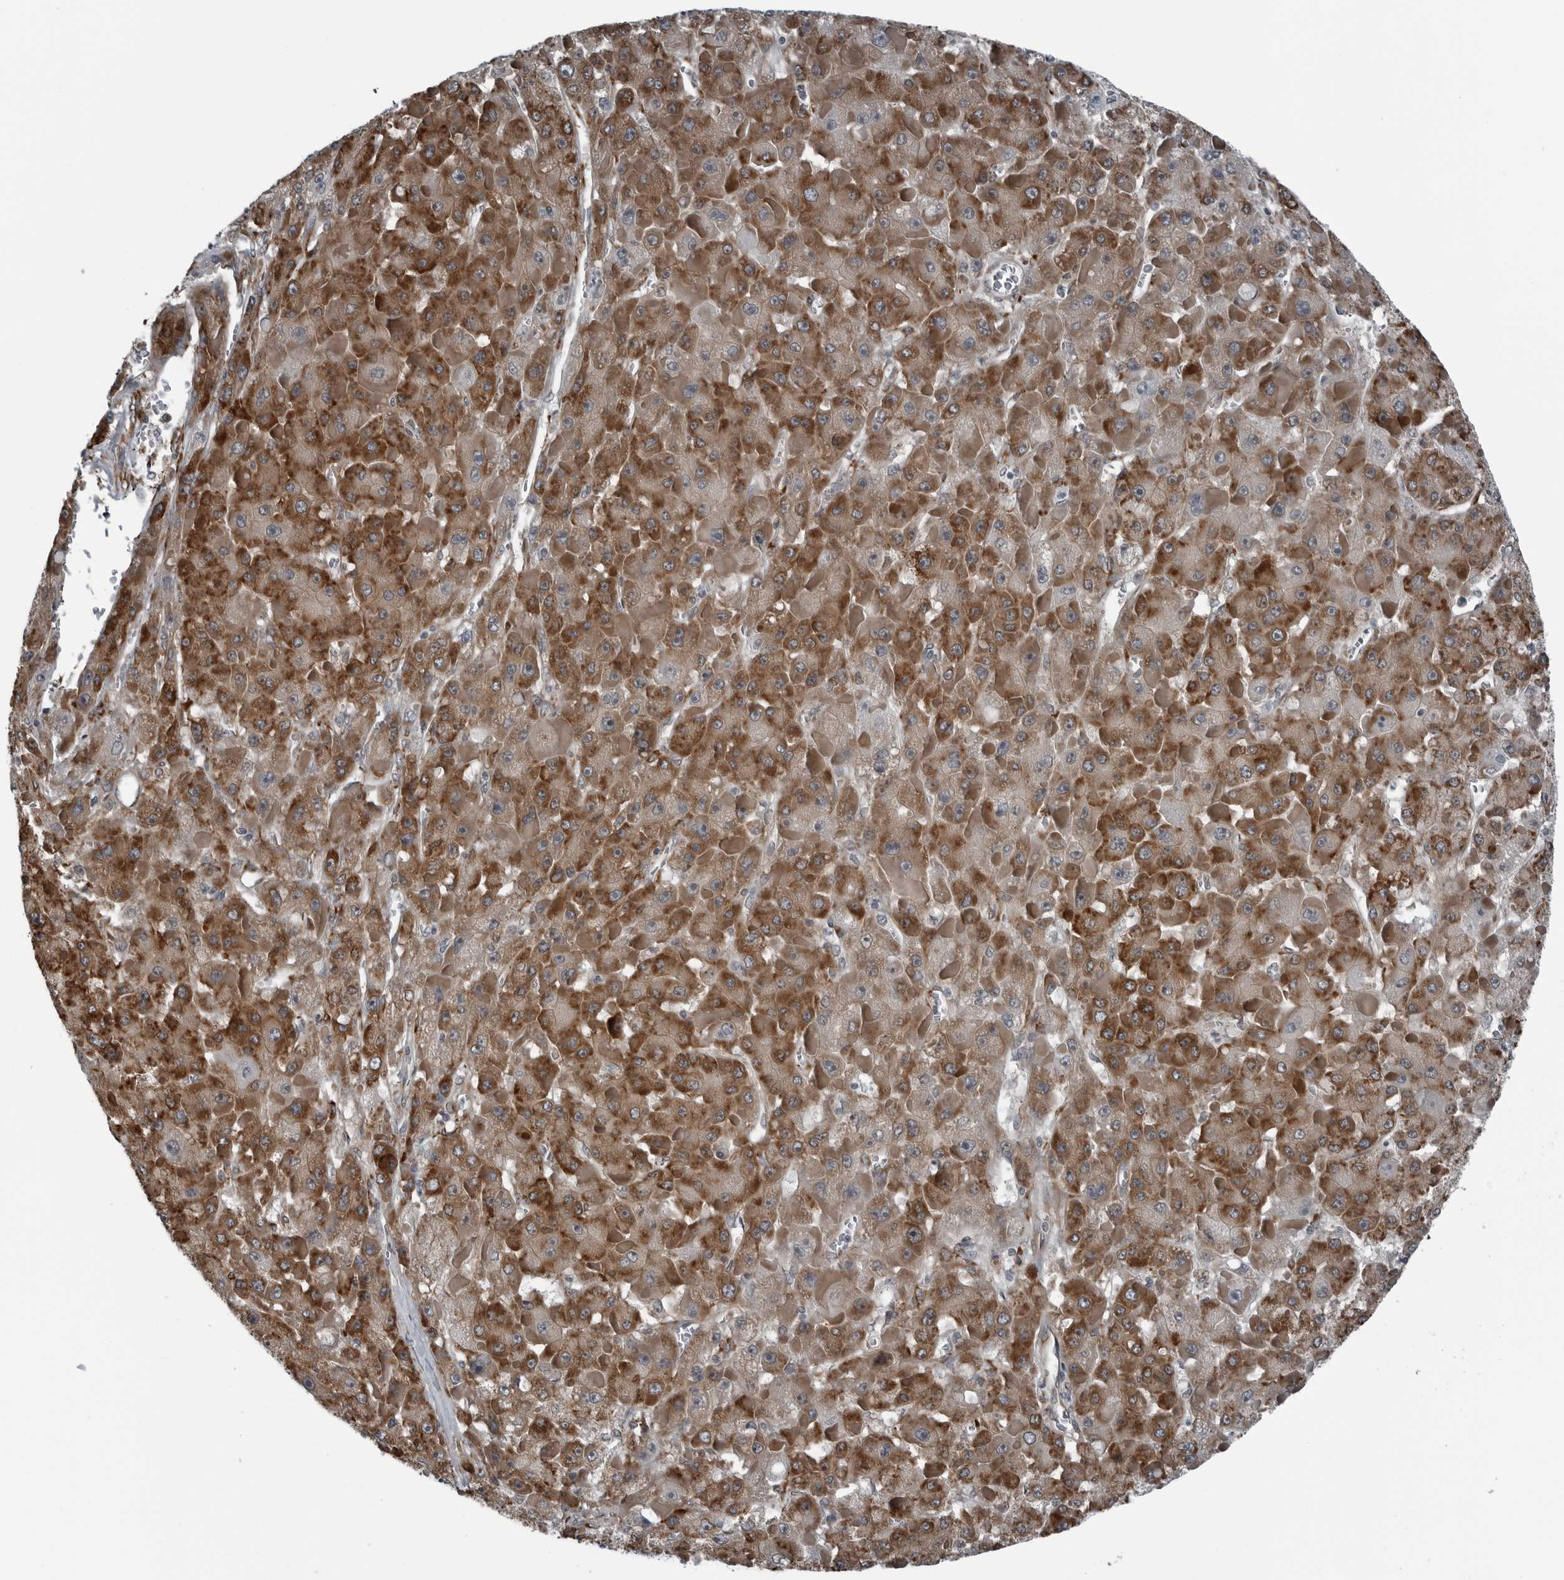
{"staining": {"intensity": "moderate", "quantity": ">75%", "location": "cytoplasmic/membranous"}, "tissue": "liver cancer", "cell_type": "Tumor cells", "image_type": "cancer", "snomed": [{"axis": "morphology", "description": "Carcinoma, Hepatocellular, NOS"}, {"axis": "topography", "description": "Liver"}], "caption": "DAB immunohistochemical staining of human liver hepatocellular carcinoma reveals moderate cytoplasmic/membranous protein expression in about >75% of tumor cells.", "gene": "CEP85", "patient": {"sex": "female", "age": 73}}